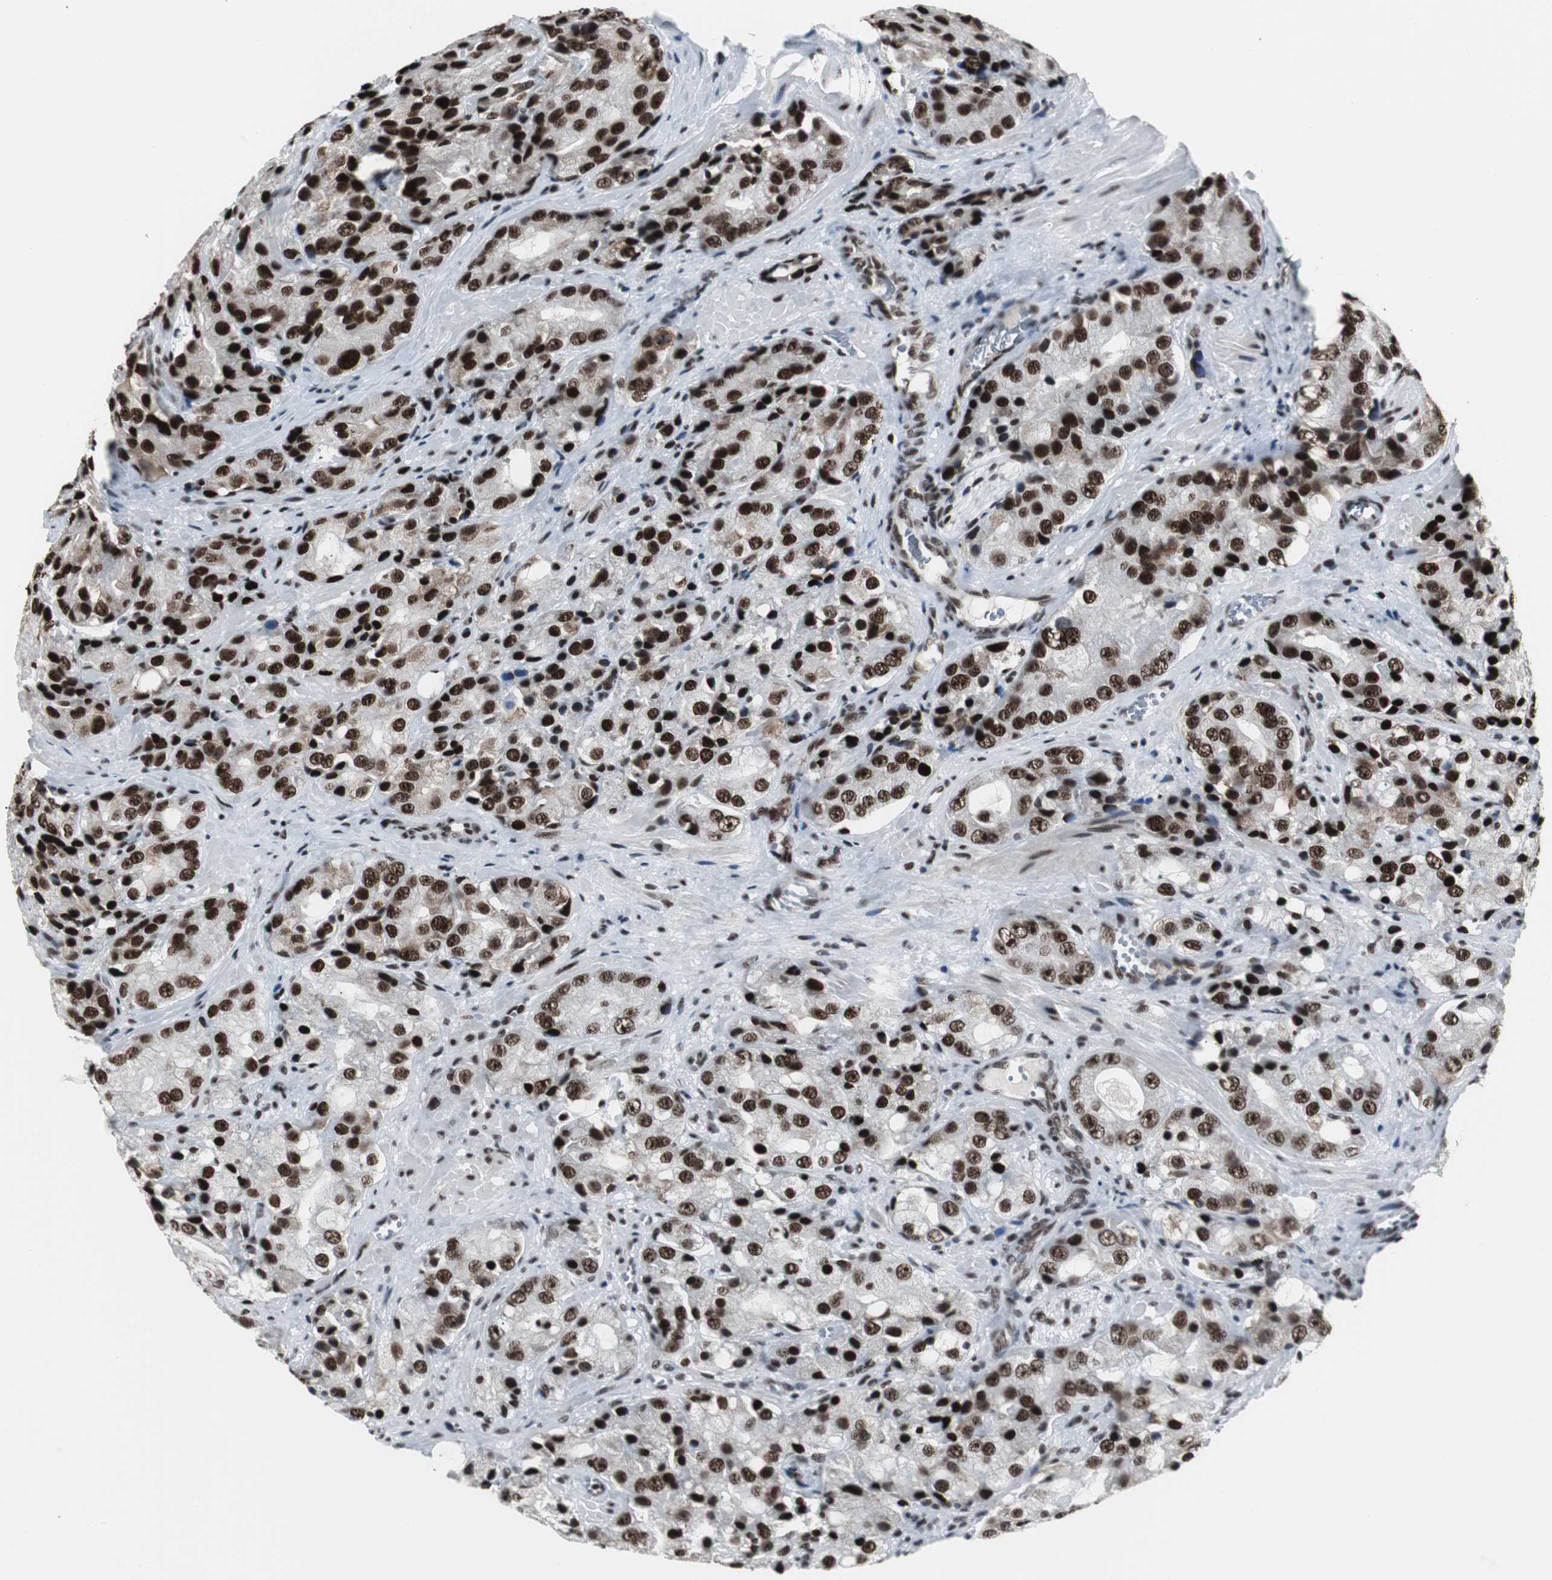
{"staining": {"intensity": "strong", "quantity": ">75%", "location": "nuclear"}, "tissue": "prostate cancer", "cell_type": "Tumor cells", "image_type": "cancer", "snomed": [{"axis": "morphology", "description": "Adenocarcinoma, High grade"}, {"axis": "topography", "description": "Prostate"}], "caption": "The histopathology image reveals immunohistochemical staining of prostate cancer (high-grade adenocarcinoma). There is strong nuclear positivity is seen in about >75% of tumor cells. (DAB (3,3'-diaminobenzidine) IHC, brown staining for protein, blue staining for nuclei).", "gene": "XRCC1", "patient": {"sex": "male", "age": 70}}